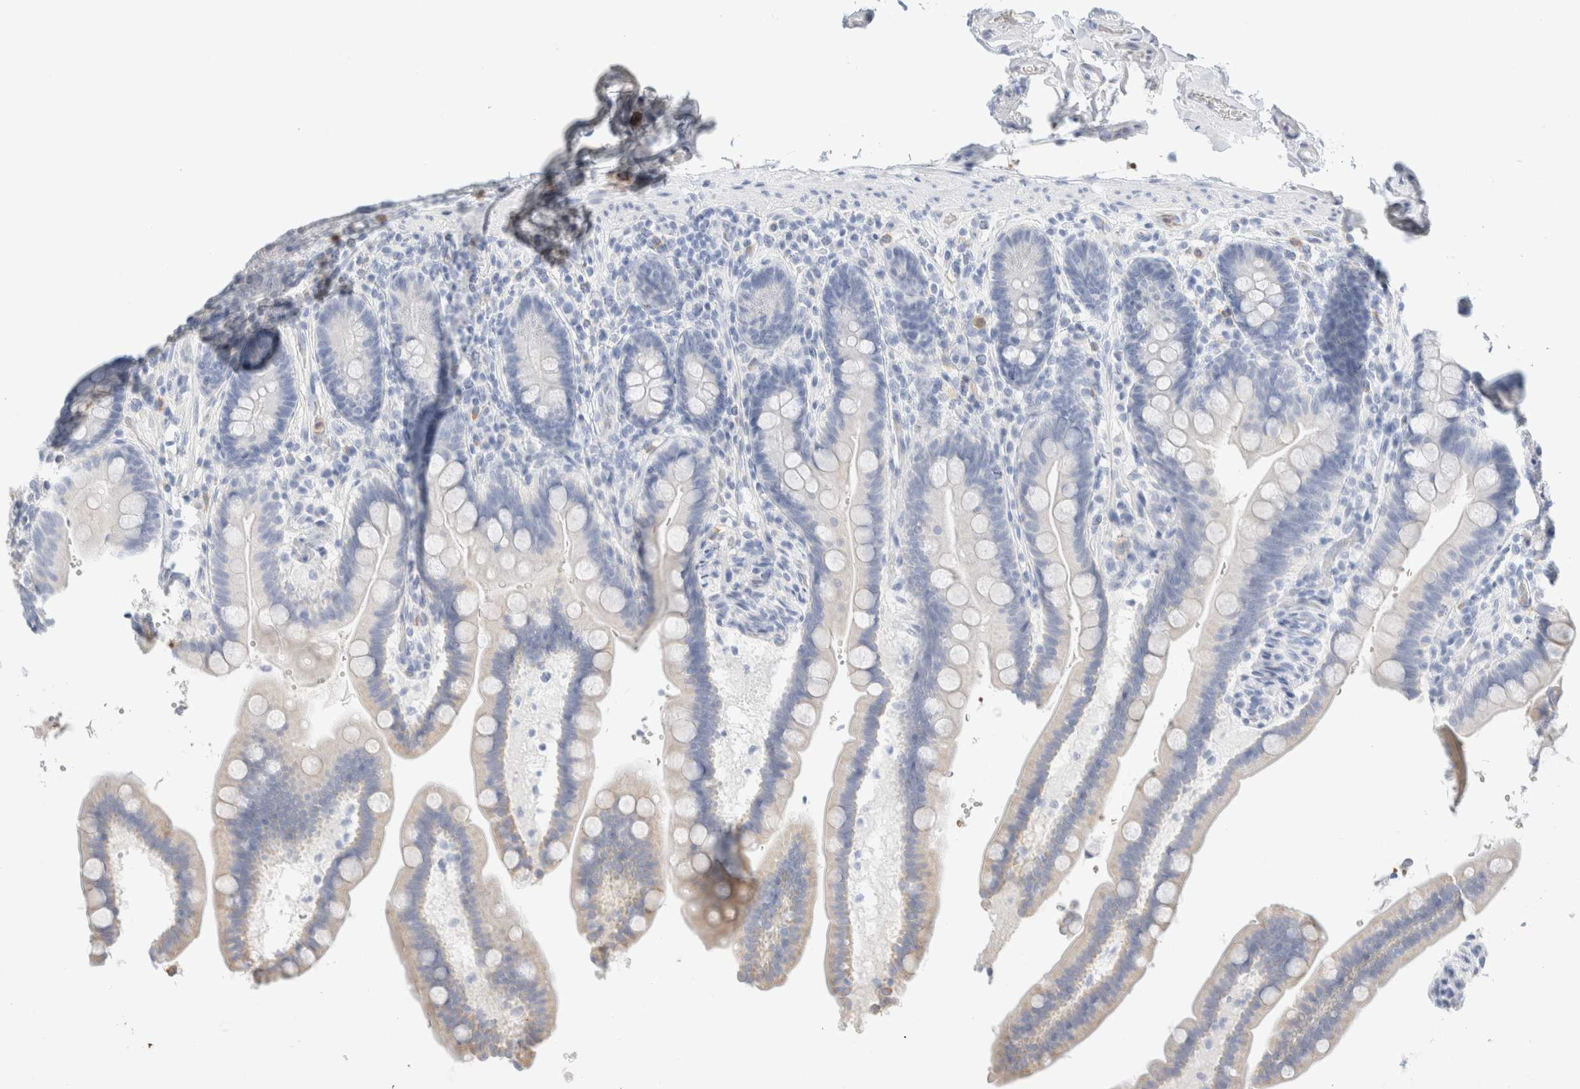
{"staining": {"intensity": "negative", "quantity": "none", "location": "none"}, "tissue": "colon", "cell_type": "Endothelial cells", "image_type": "normal", "snomed": [{"axis": "morphology", "description": "Normal tissue, NOS"}, {"axis": "topography", "description": "Smooth muscle"}, {"axis": "topography", "description": "Colon"}], "caption": "Immunohistochemical staining of unremarkable colon reveals no significant positivity in endothelial cells.", "gene": "ARG1", "patient": {"sex": "male", "age": 73}}